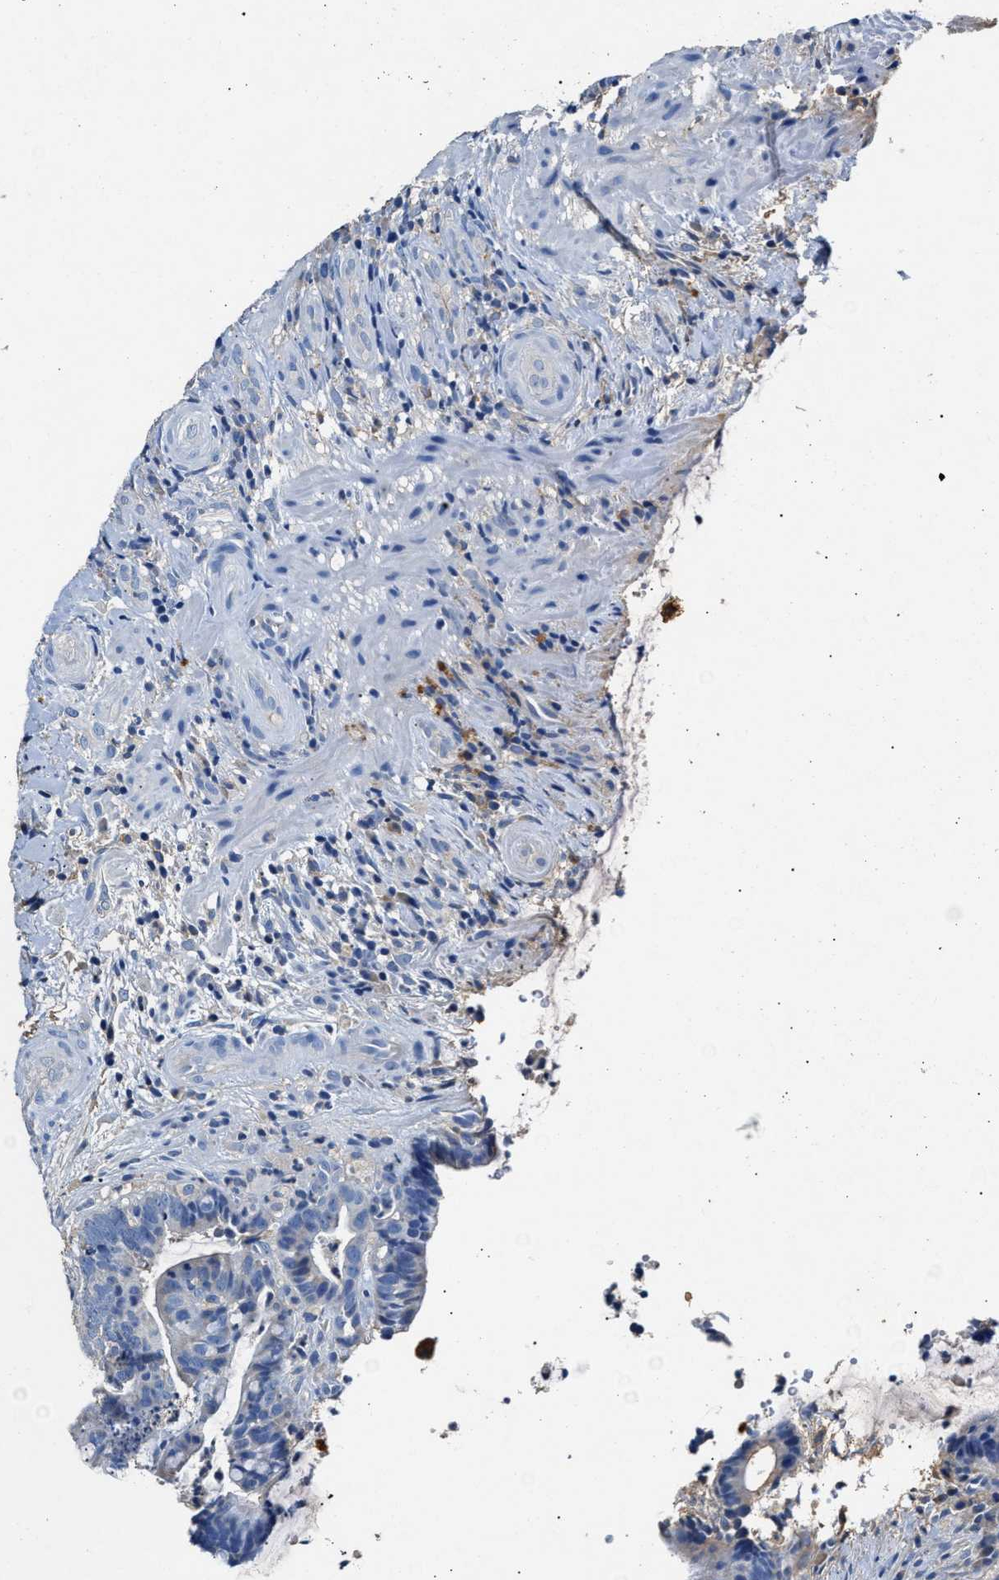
{"staining": {"intensity": "negative", "quantity": "none", "location": "none"}, "tissue": "colorectal cancer", "cell_type": "Tumor cells", "image_type": "cancer", "snomed": [{"axis": "morphology", "description": "Adenocarcinoma, NOS"}, {"axis": "topography", "description": "Colon"}], "caption": "This is an IHC image of human colorectal adenocarcinoma. There is no staining in tumor cells.", "gene": "SLCO2B1", "patient": {"sex": "female", "age": 66}}